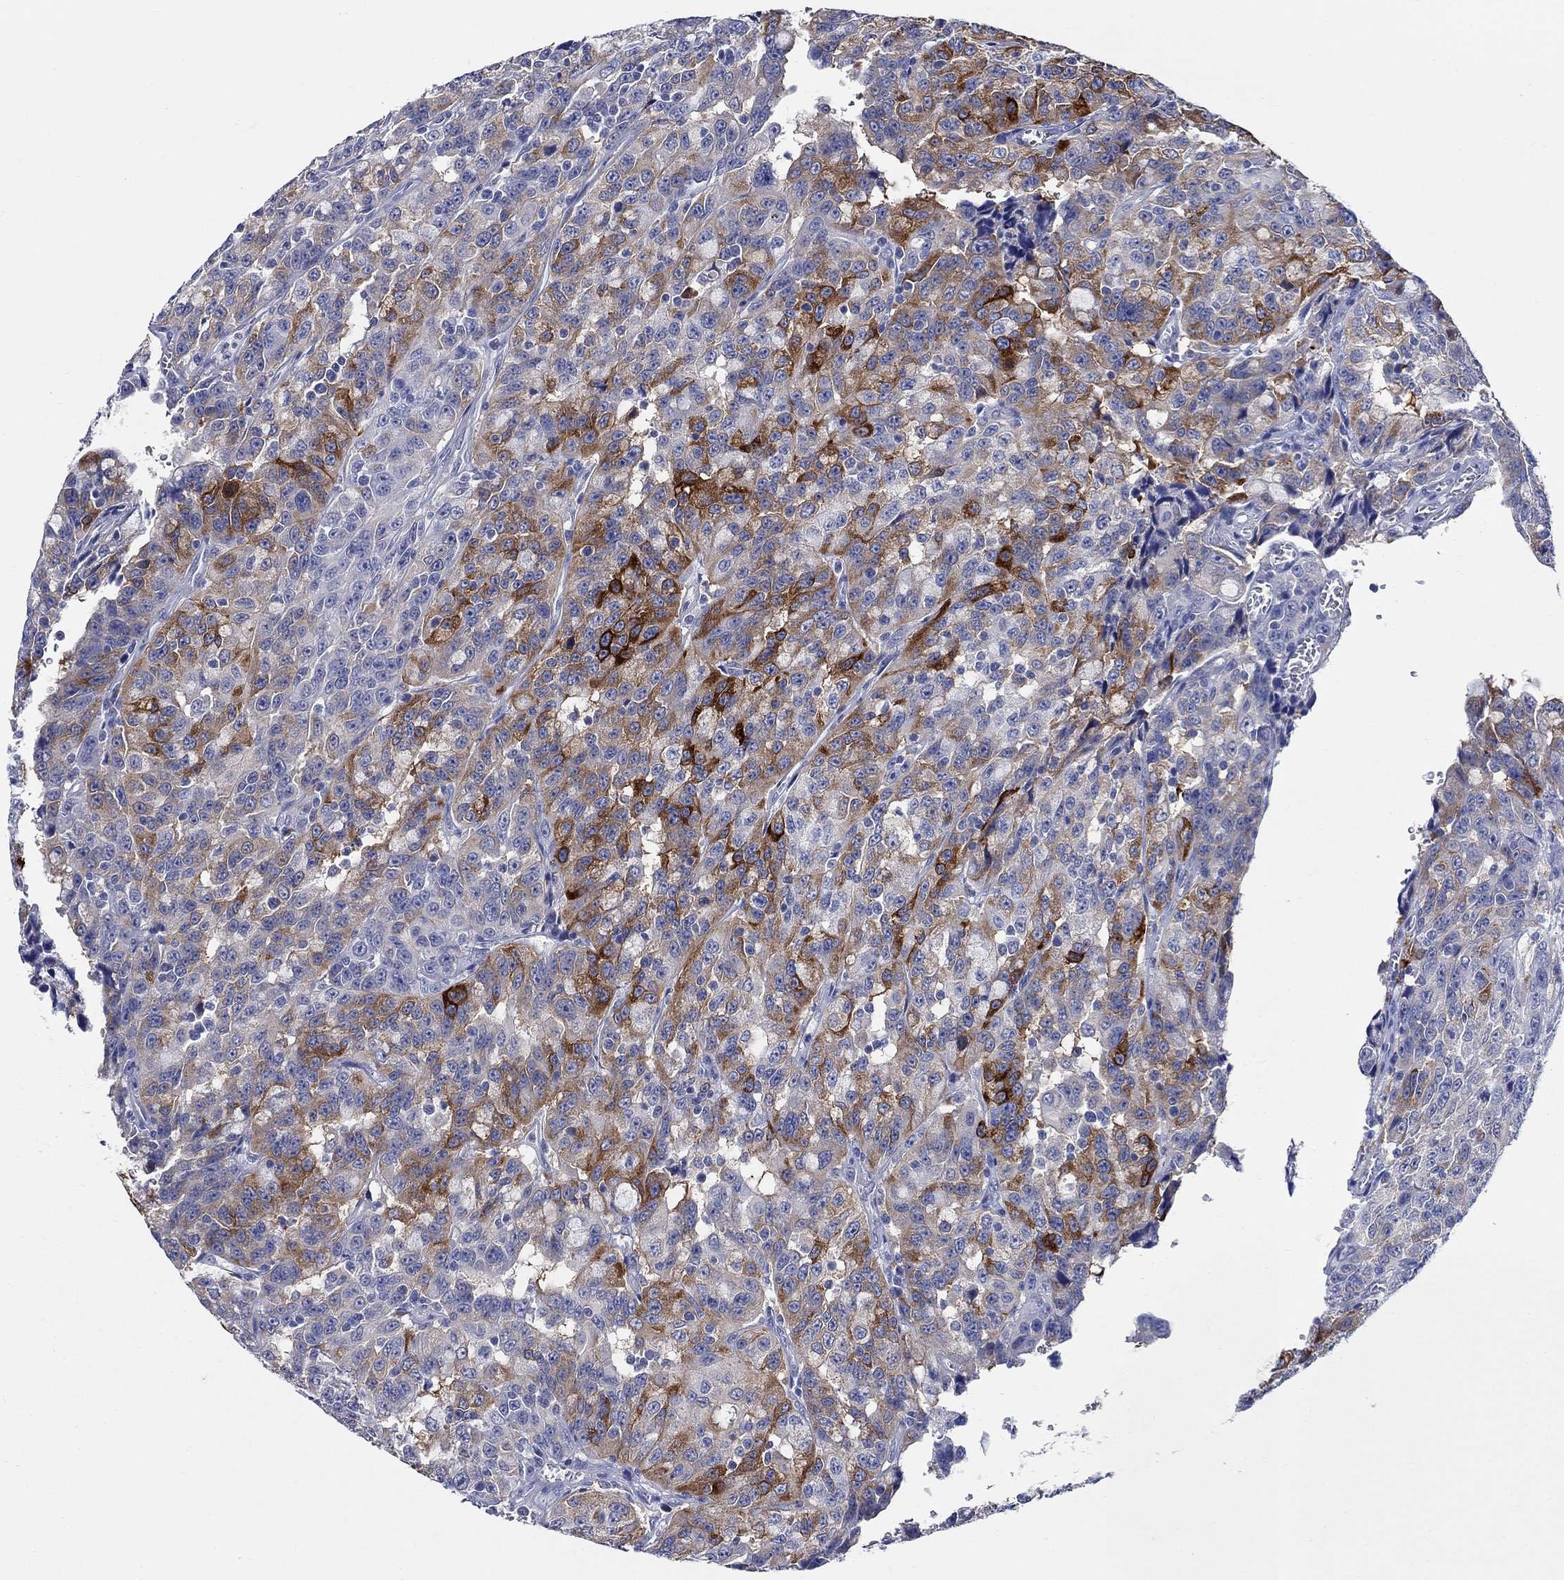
{"staining": {"intensity": "strong", "quantity": "25%-75%", "location": "cytoplasmic/membranous"}, "tissue": "urothelial cancer", "cell_type": "Tumor cells", "image_type": "cancer", "snomed": [{"axis": "morphology", "description": "Urothelial carcinoma, NOS"}, {"axis": "morphology", "description": "Urothelial carcinoma, High grade"}, {"axis": "topography", "description": "Urinary bladder"}], "caption": "Immunohistochemical staining of urothelial cancer displays high levels of strong cytoplasmic/membranous positivity in approximately 25%-75% of tumor cells.", "gene": "RAP1GAP", "patient": {"sex": "female", "age": 73}}